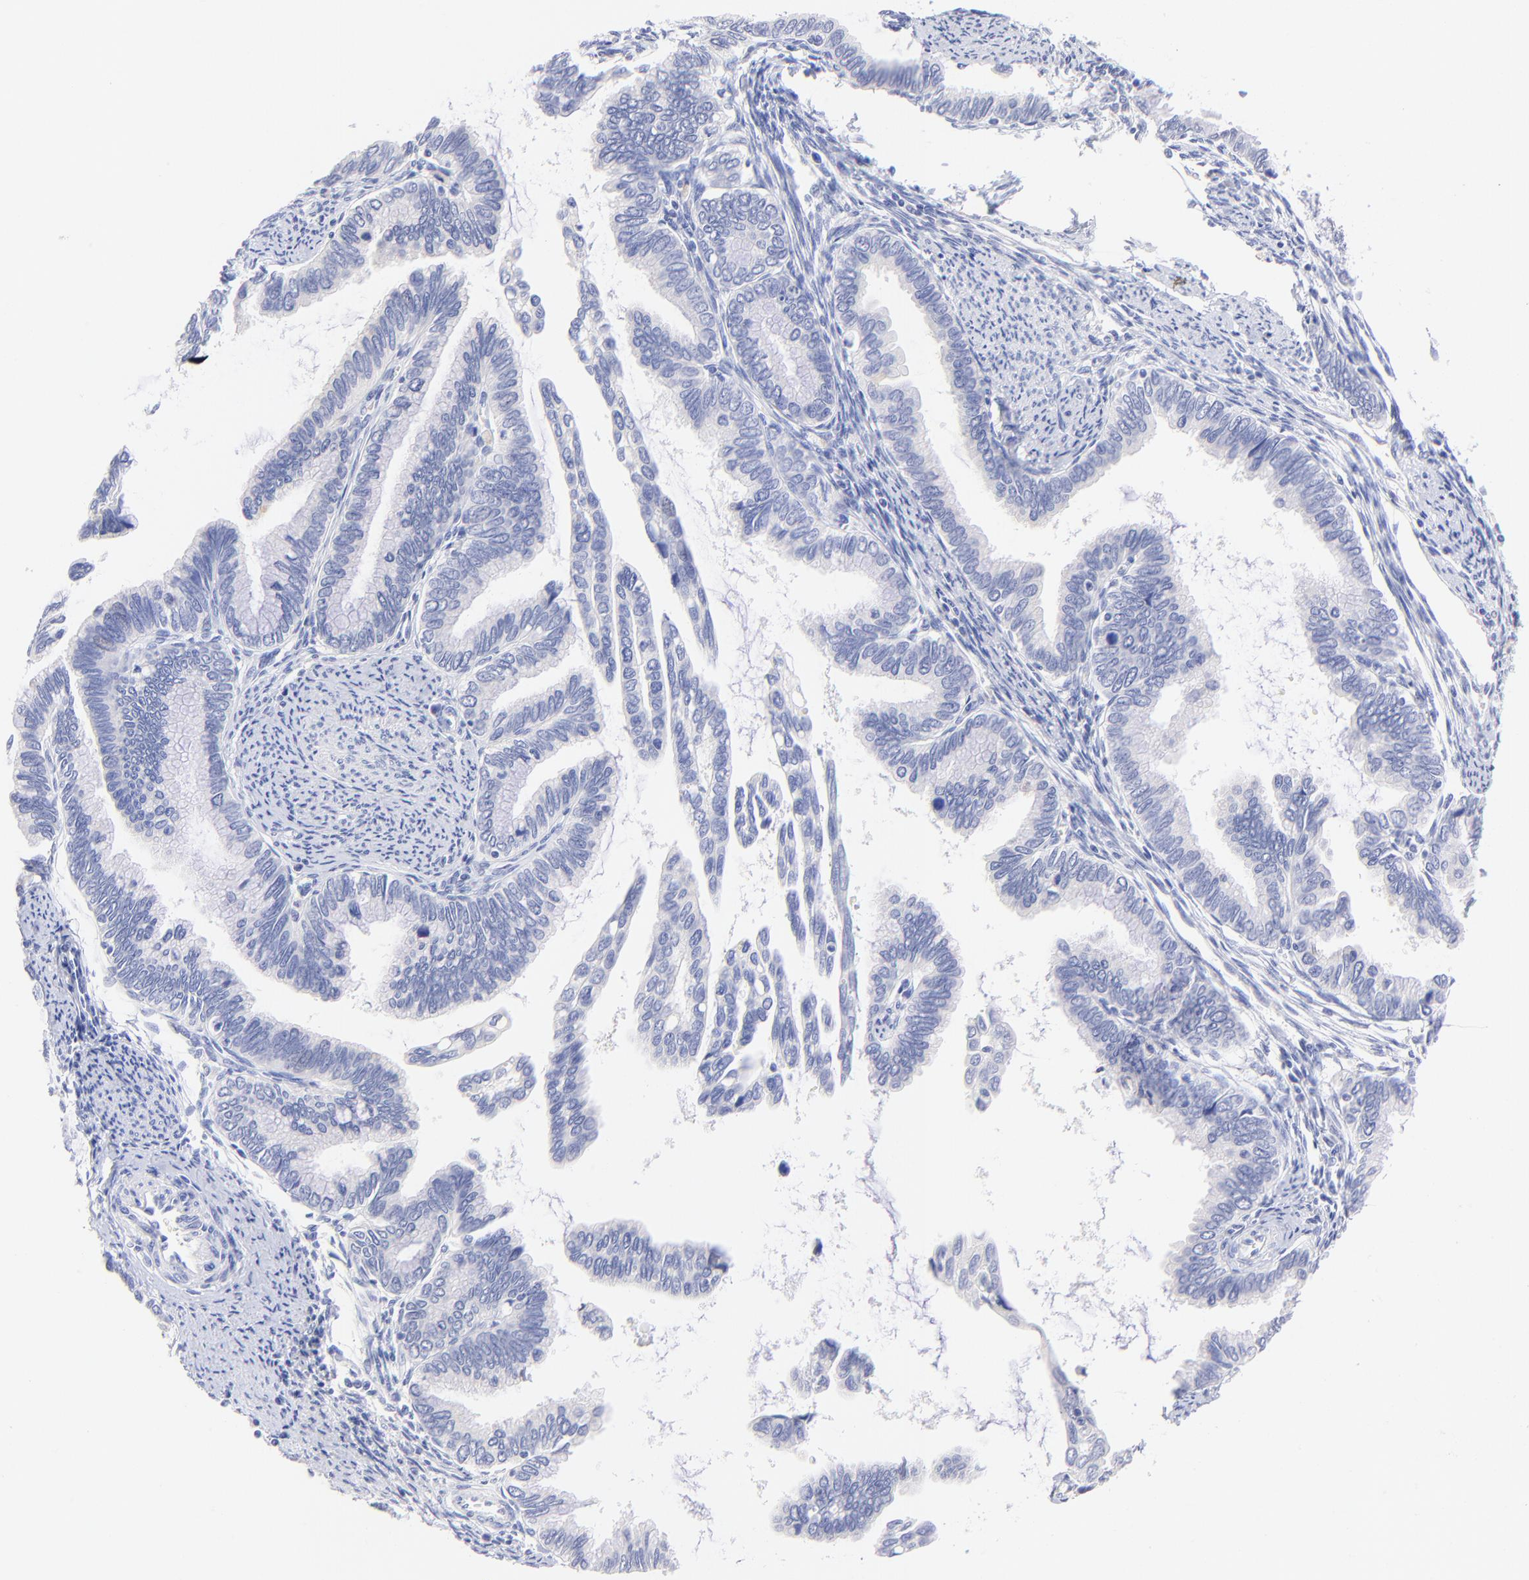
{"staining": {"intensity": "negative", "quantity": "none", "location": "none"}, "tissue": "cervical cancer", "cell_type": "Tumor cells", "image_type": "cancer", "snomed": [{"axis": "morphology", "description": "Adenocarcinoma, NOS"}, {"axis": "topography", "description": "Cervix"}], "caption": "Human adenocarcinoma (cervical) stained for a protein using IHC reveals no positivity in tumor cells.", "gene": "RAB3A", "patient": {"sex": "female", "age": 49}}